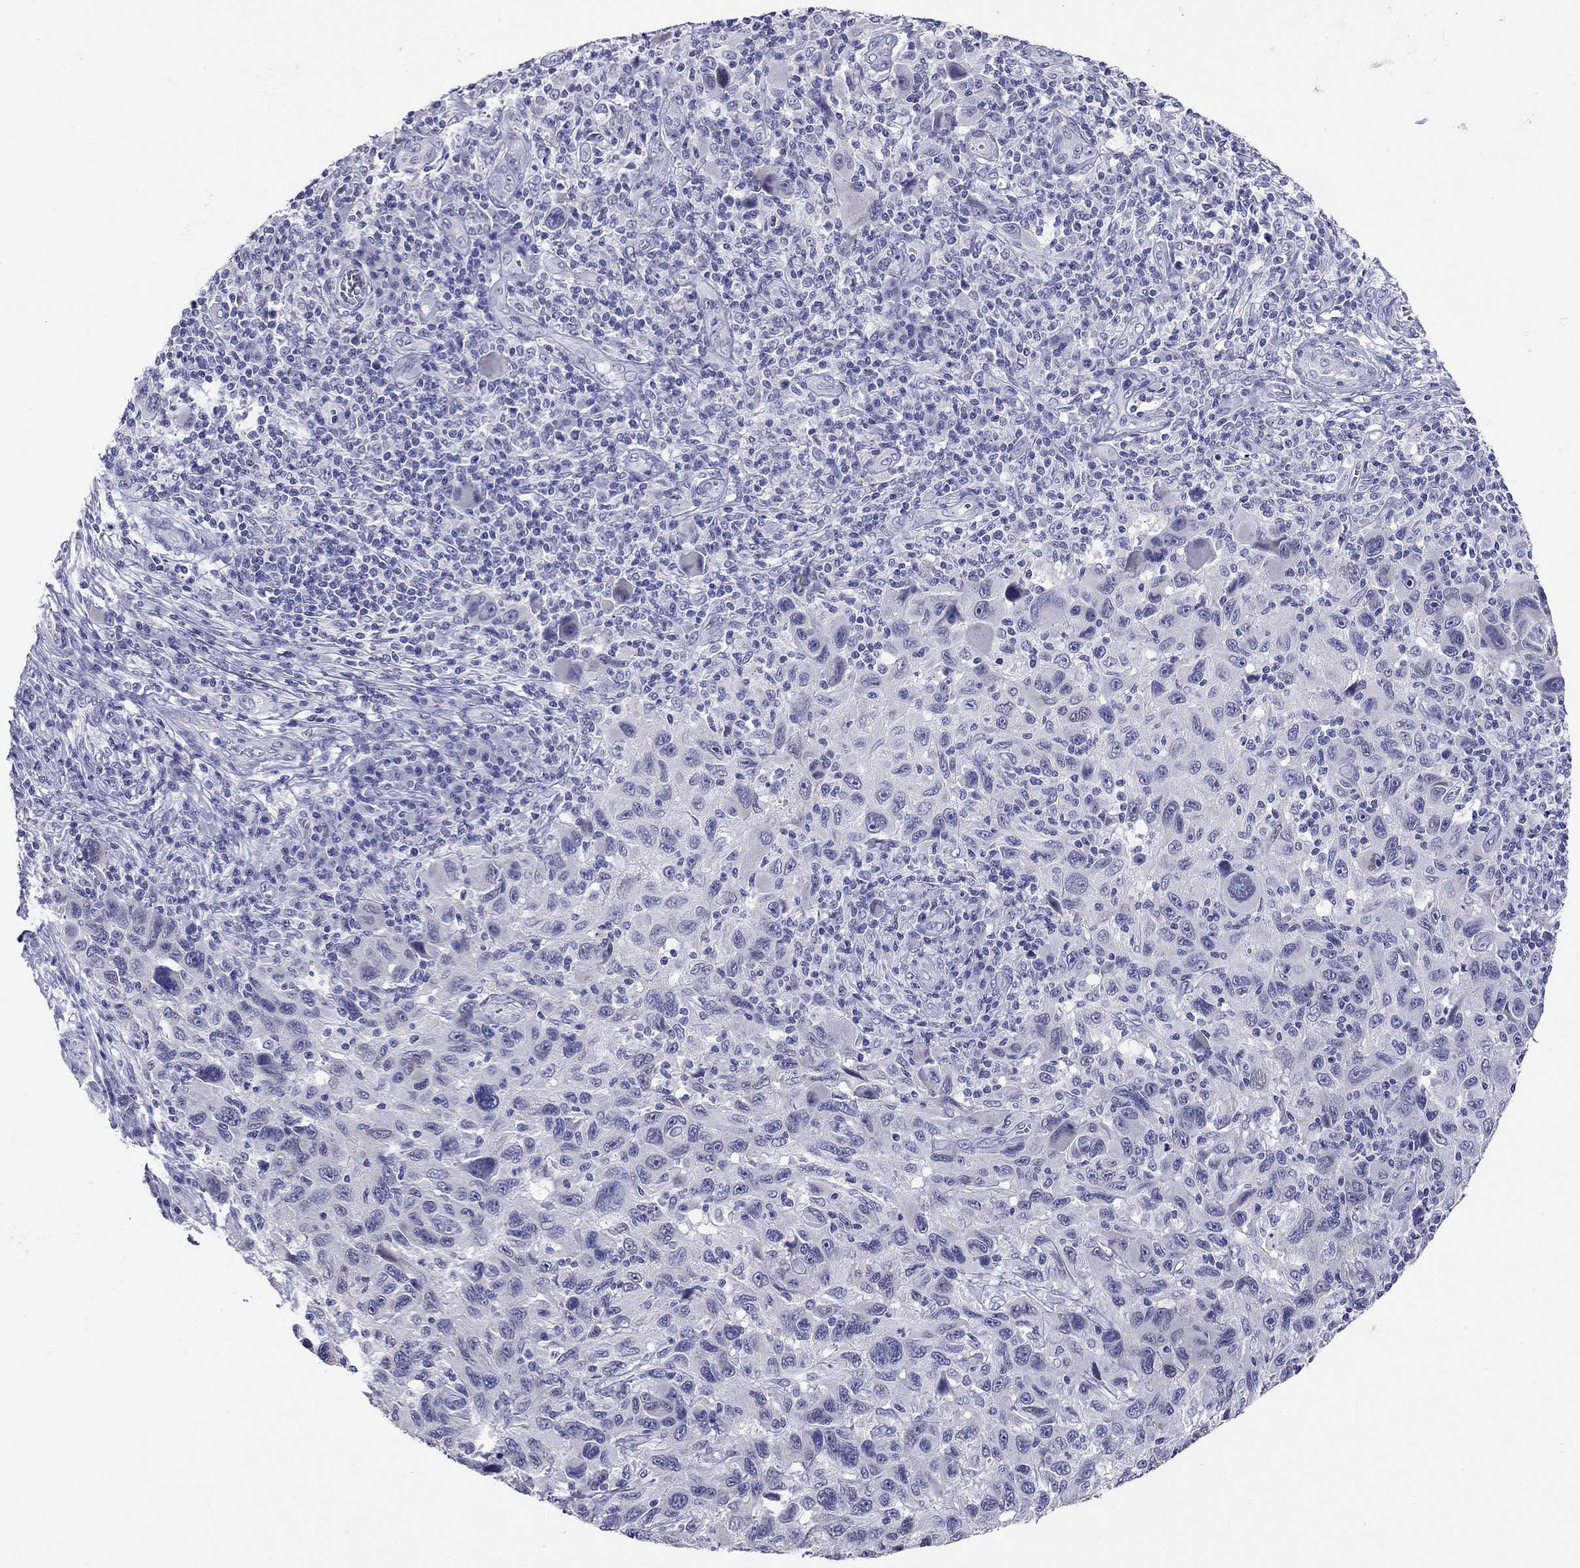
{"staining": {"intensity": "negative", "quantity": "none", "location": "none"}, "tissue": "melanoma", "cell_type": "Tumor cells", "image_type": "cancer", "snomed": [{"axis": "morphology", "description": "Malignant melanoma, NOS"}, {"axis": "topography", "description": "Skin"}], "caption": "An image of human melanoma is negative for staining in tumor cells. (Stains: DAB (3,3'-diaminobenzidine) immunohistochemistry with hematoxylin counter stain, Microscopy: brightfield microscopy at high magnification).", "gene": "ARMC12", "patient": {"sex": "male", "age": 53}}